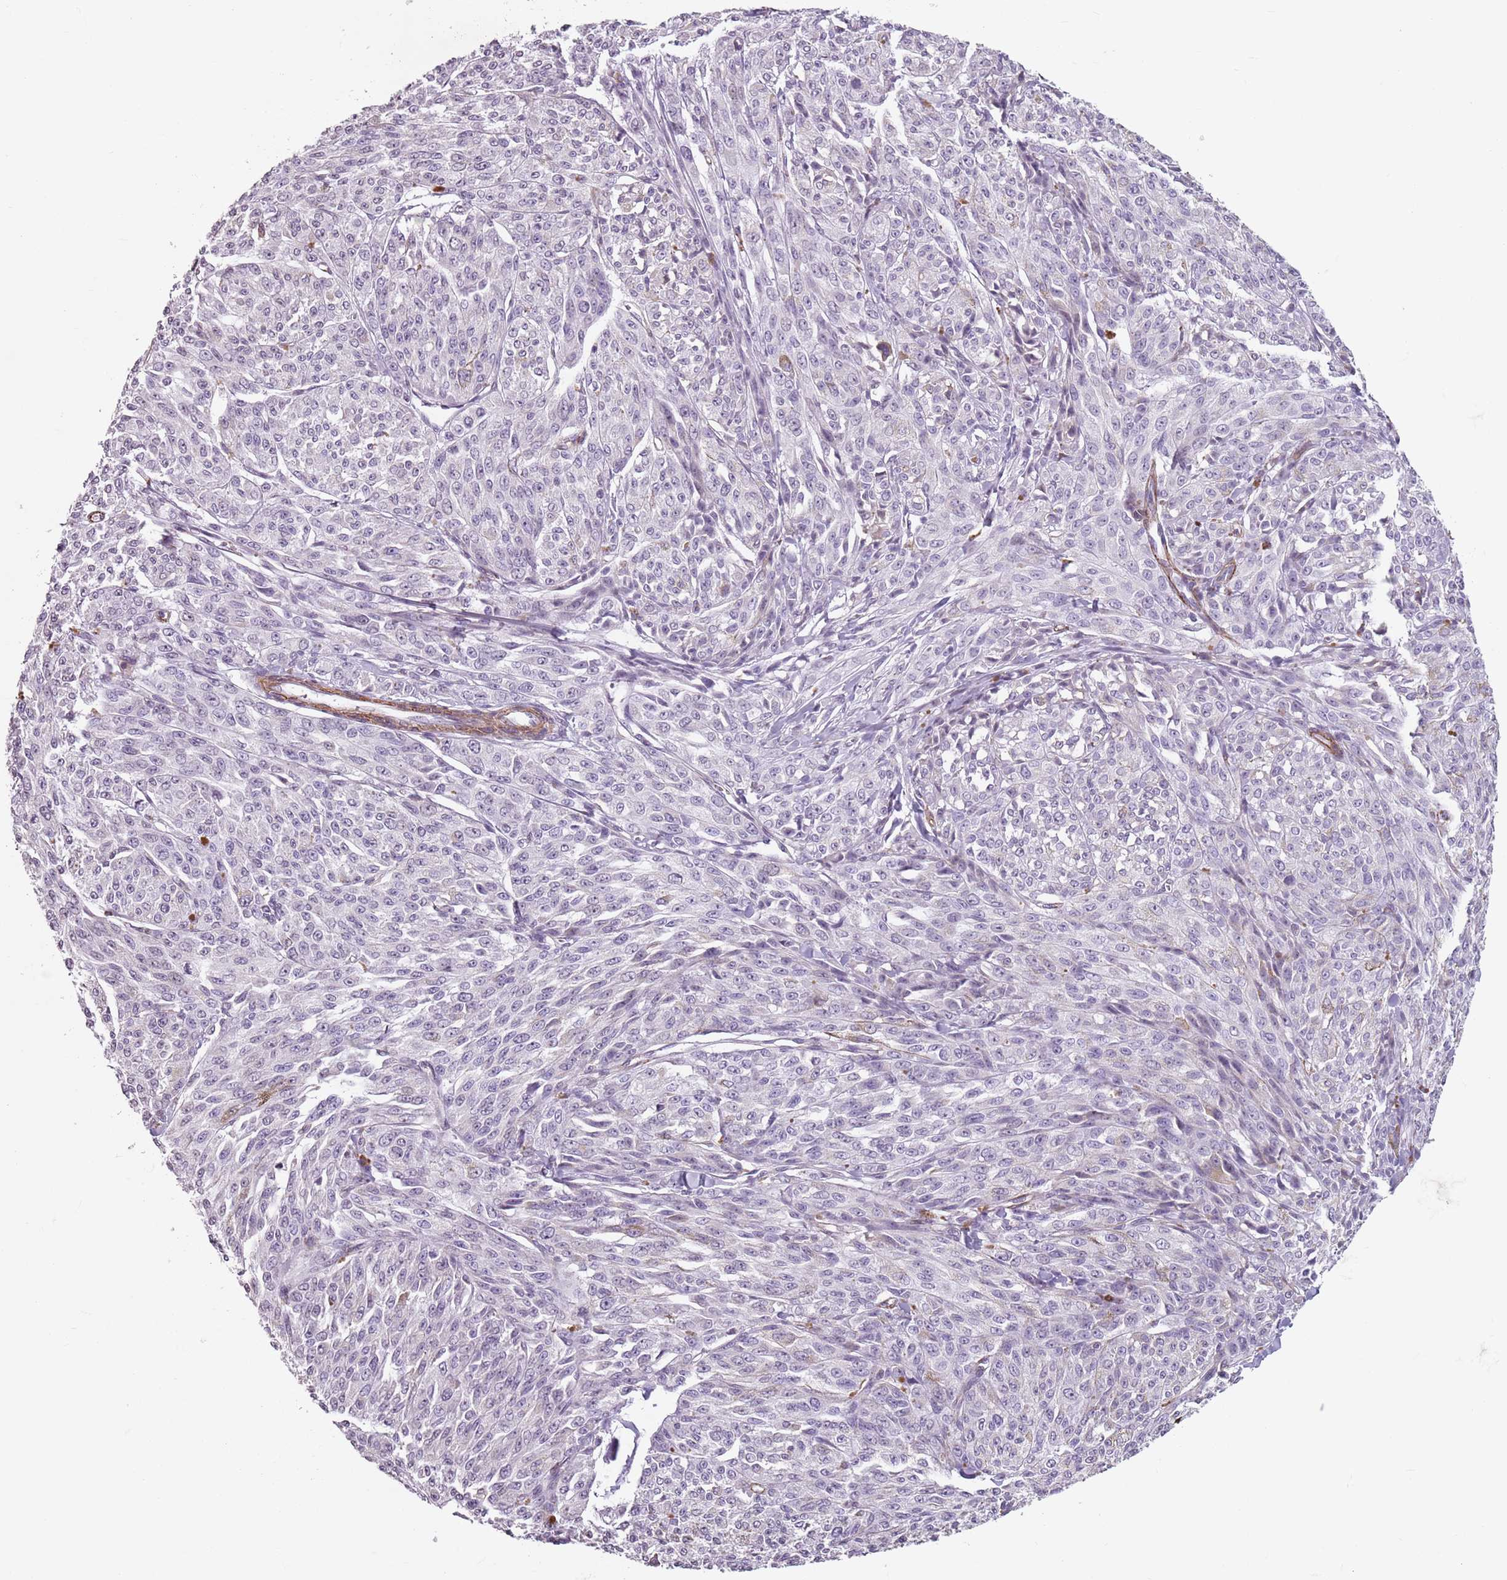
{"staining": {"intensity": "negative", "quantity": "none", "location": "none"}, "tissue": "melanoma", "cell_type": "Tumor cells", "image_type": "cancer", "snomed": [{"axis": "morphology", "description": "Malignant melanoma, NOS"}, {"axis": "topography", "description": "Skin"}], "caption": "Immunohistochemical staining of human malignant melanoma displays no significant positivity in tumor cells.", "gene": "TMC4", "patient": {"sex": "female", "age": 52}}